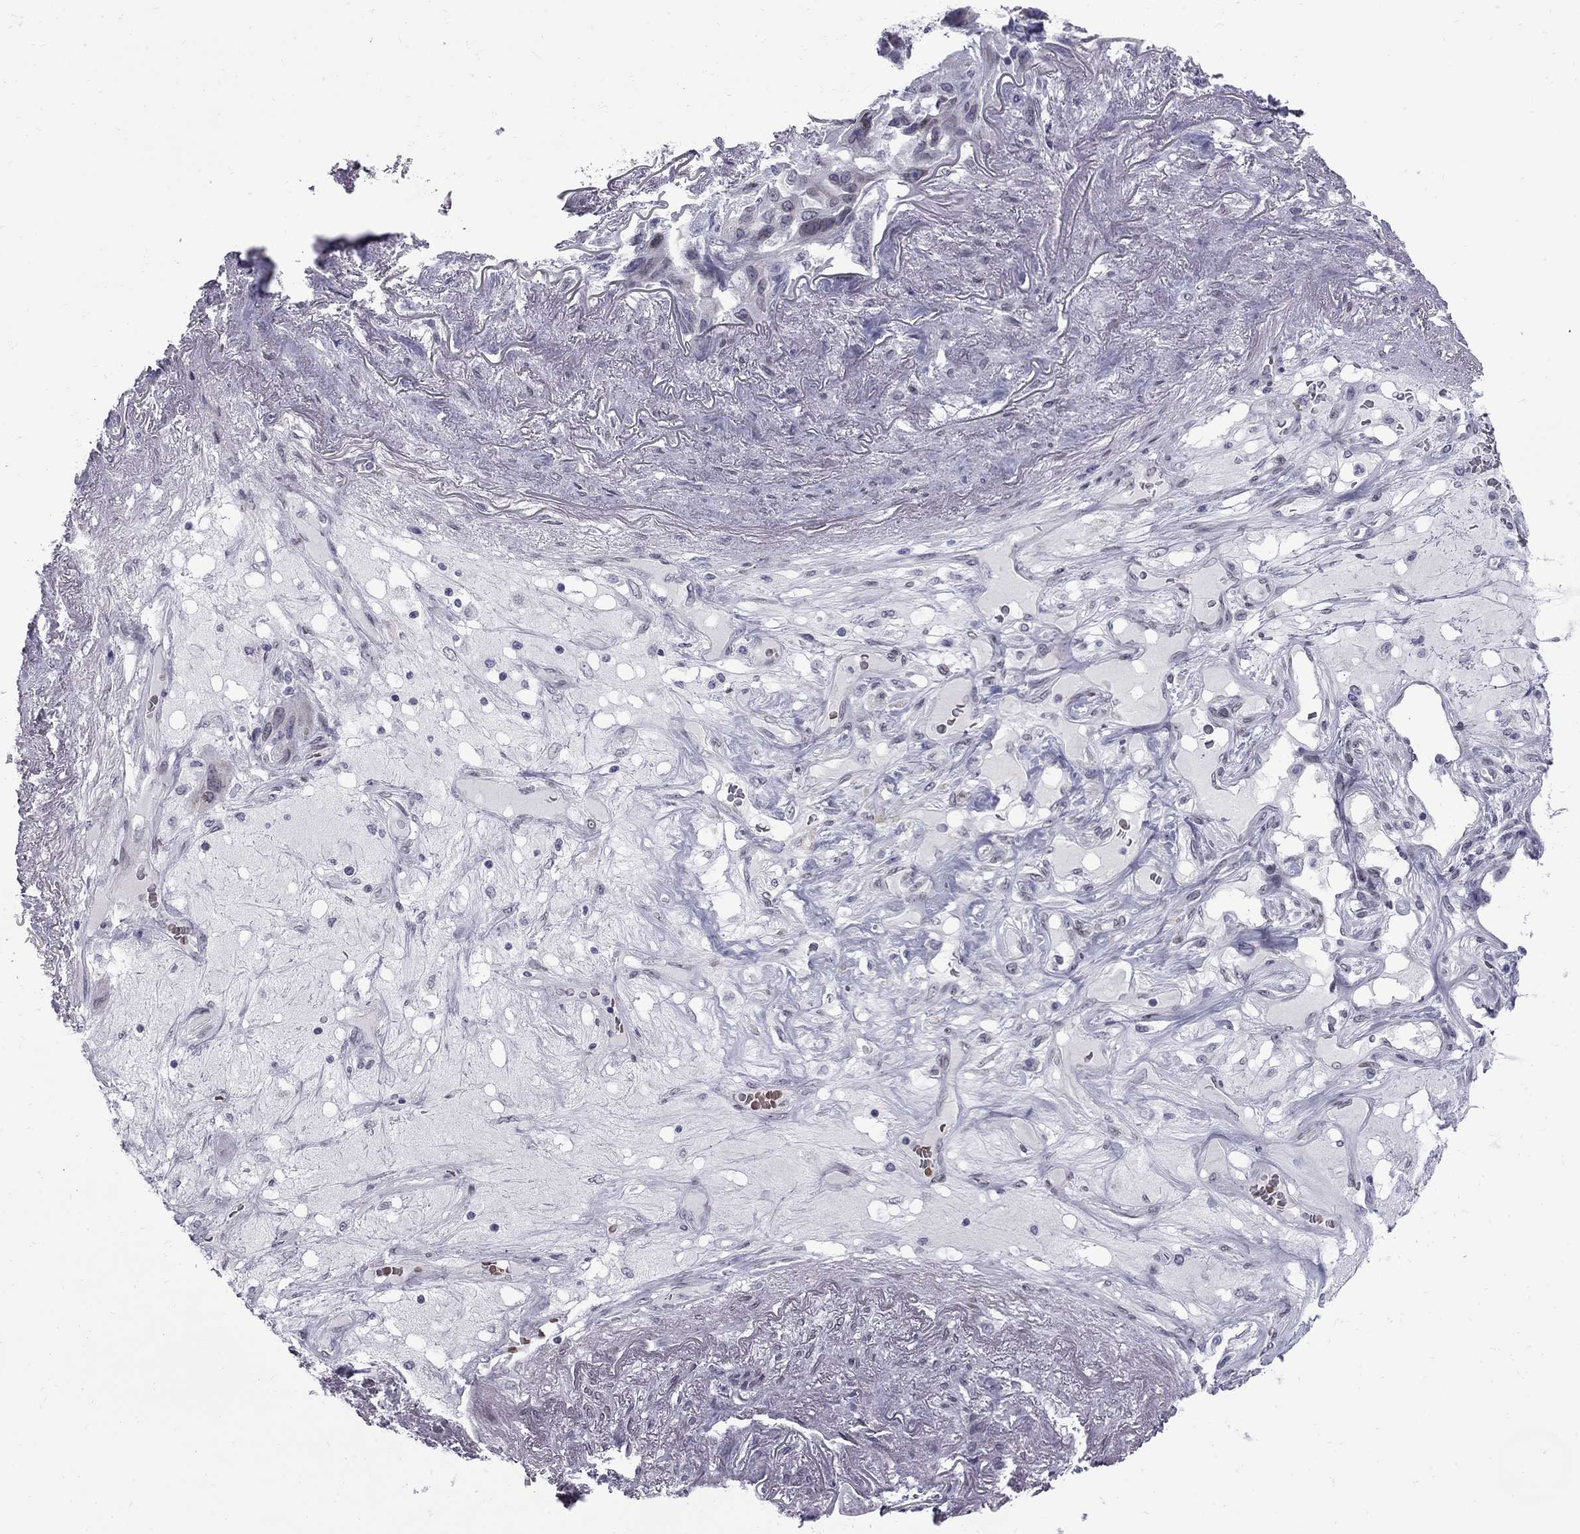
{"staining": {"intensity": "negative", "quantity": "none", "location": "none"}, "tissue": "lung cancer", "cell_type": "Tumor cells", "image_type": "cancer", "snomed": [{"axis": "morphology", "description": "Squamous cell carcinoma, NOS"}, {"axis": "topography", "description": "Lung"}], "caption": "The micrograph demonstrates no staining of tumor cells in lung squamous cell carcinoma.", "gene": "CLTCL1", "patient": {"sex": "female", "age": 70}}